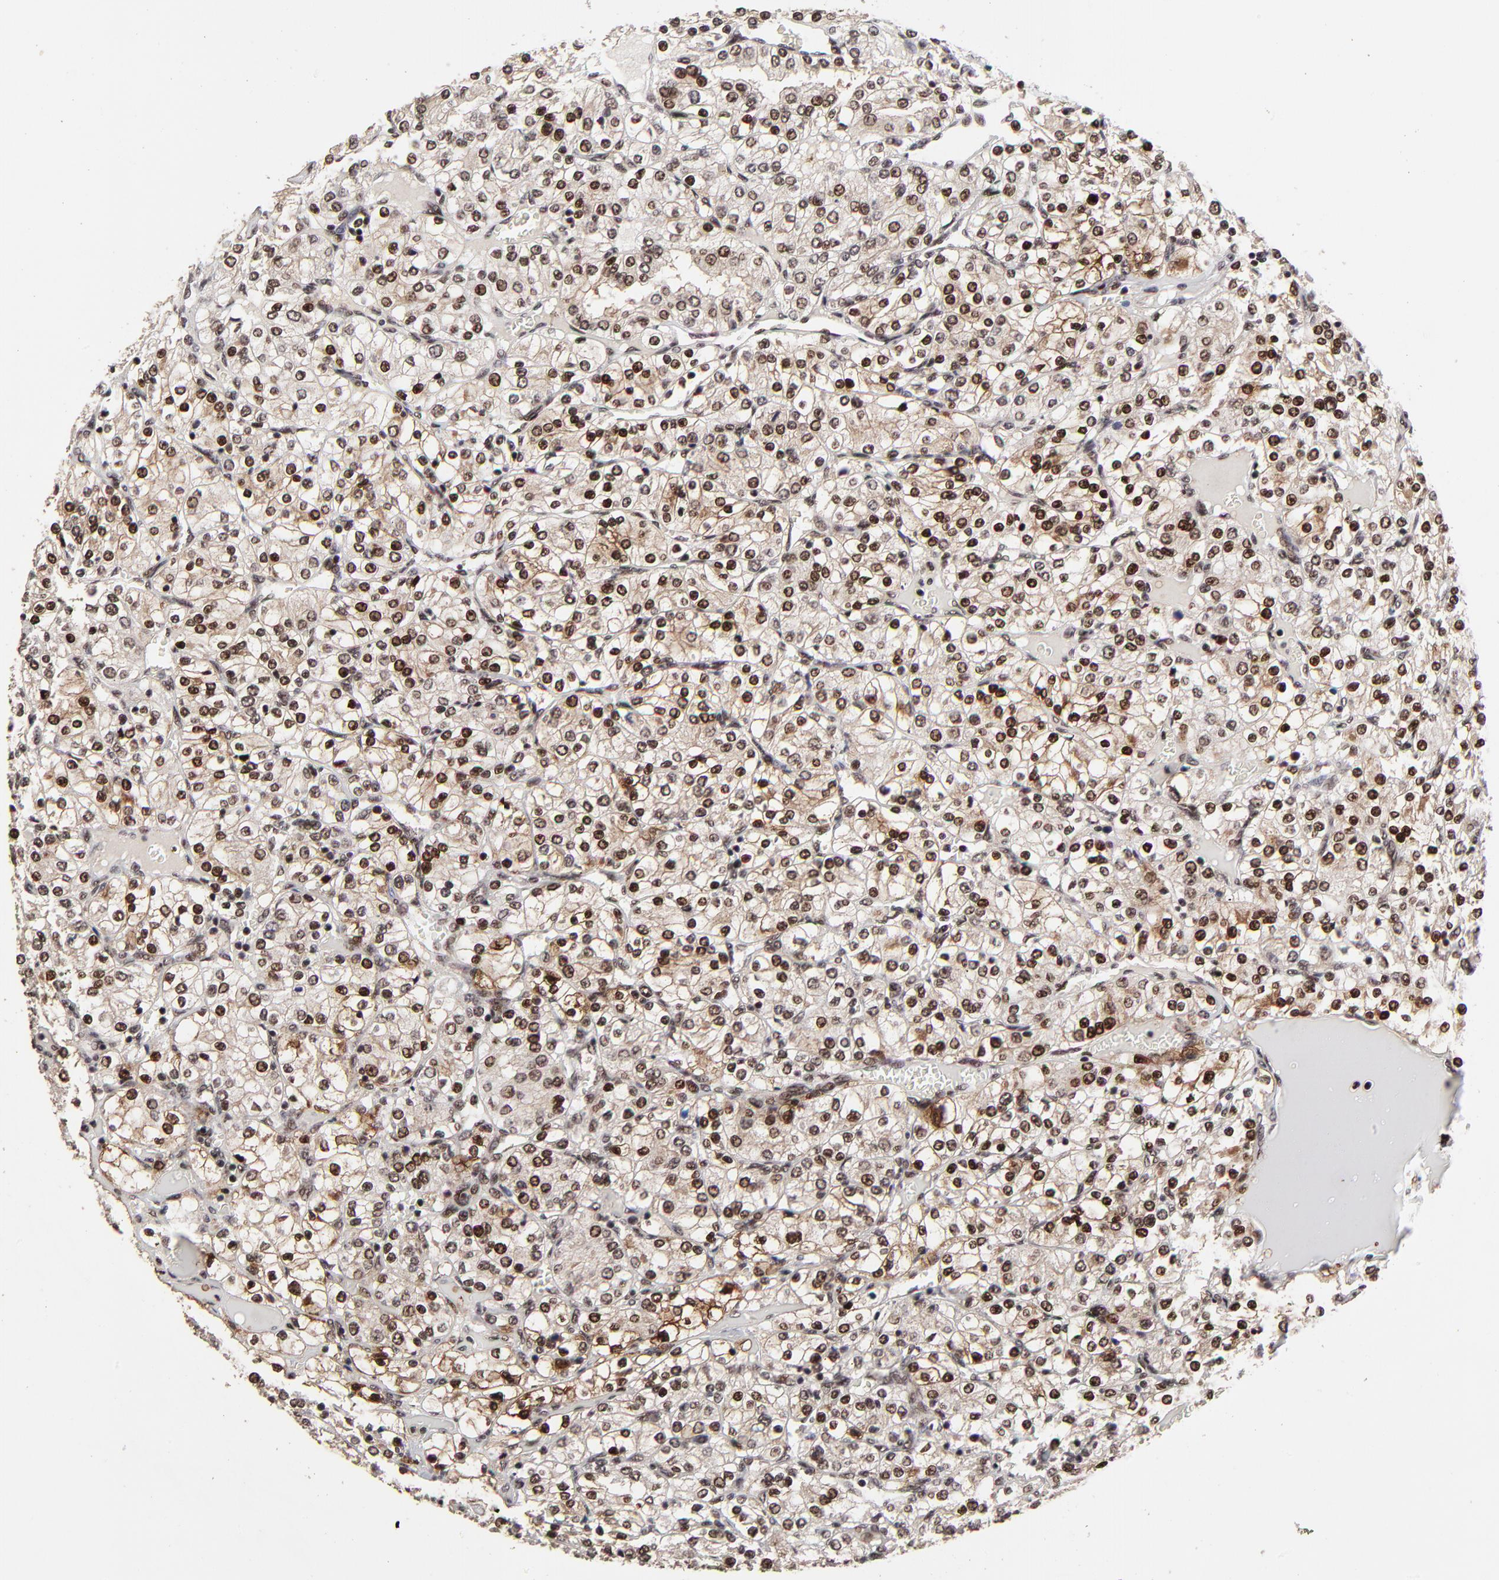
{"staining": {"intensity": "moderate", "quantity": ">75%", "location": "nuclear"}, "tissue": "renal cancer", "cell_type": "Tumor cells", "image_type": "cancer", "snomed": [{"axis": "morphology", "description": "Adenocarcinoma, NOS"}, {"axis": "topography", "description": "Kidney"}], "caption": "This photomicrograph displays immunohistochemistry staining of human adenocarcinoma (renal), with medium moderate nuclear staining in about >75% of tumor cells.", "gene": "RBM22", "patient": {"sex": "female", "age": 62}}